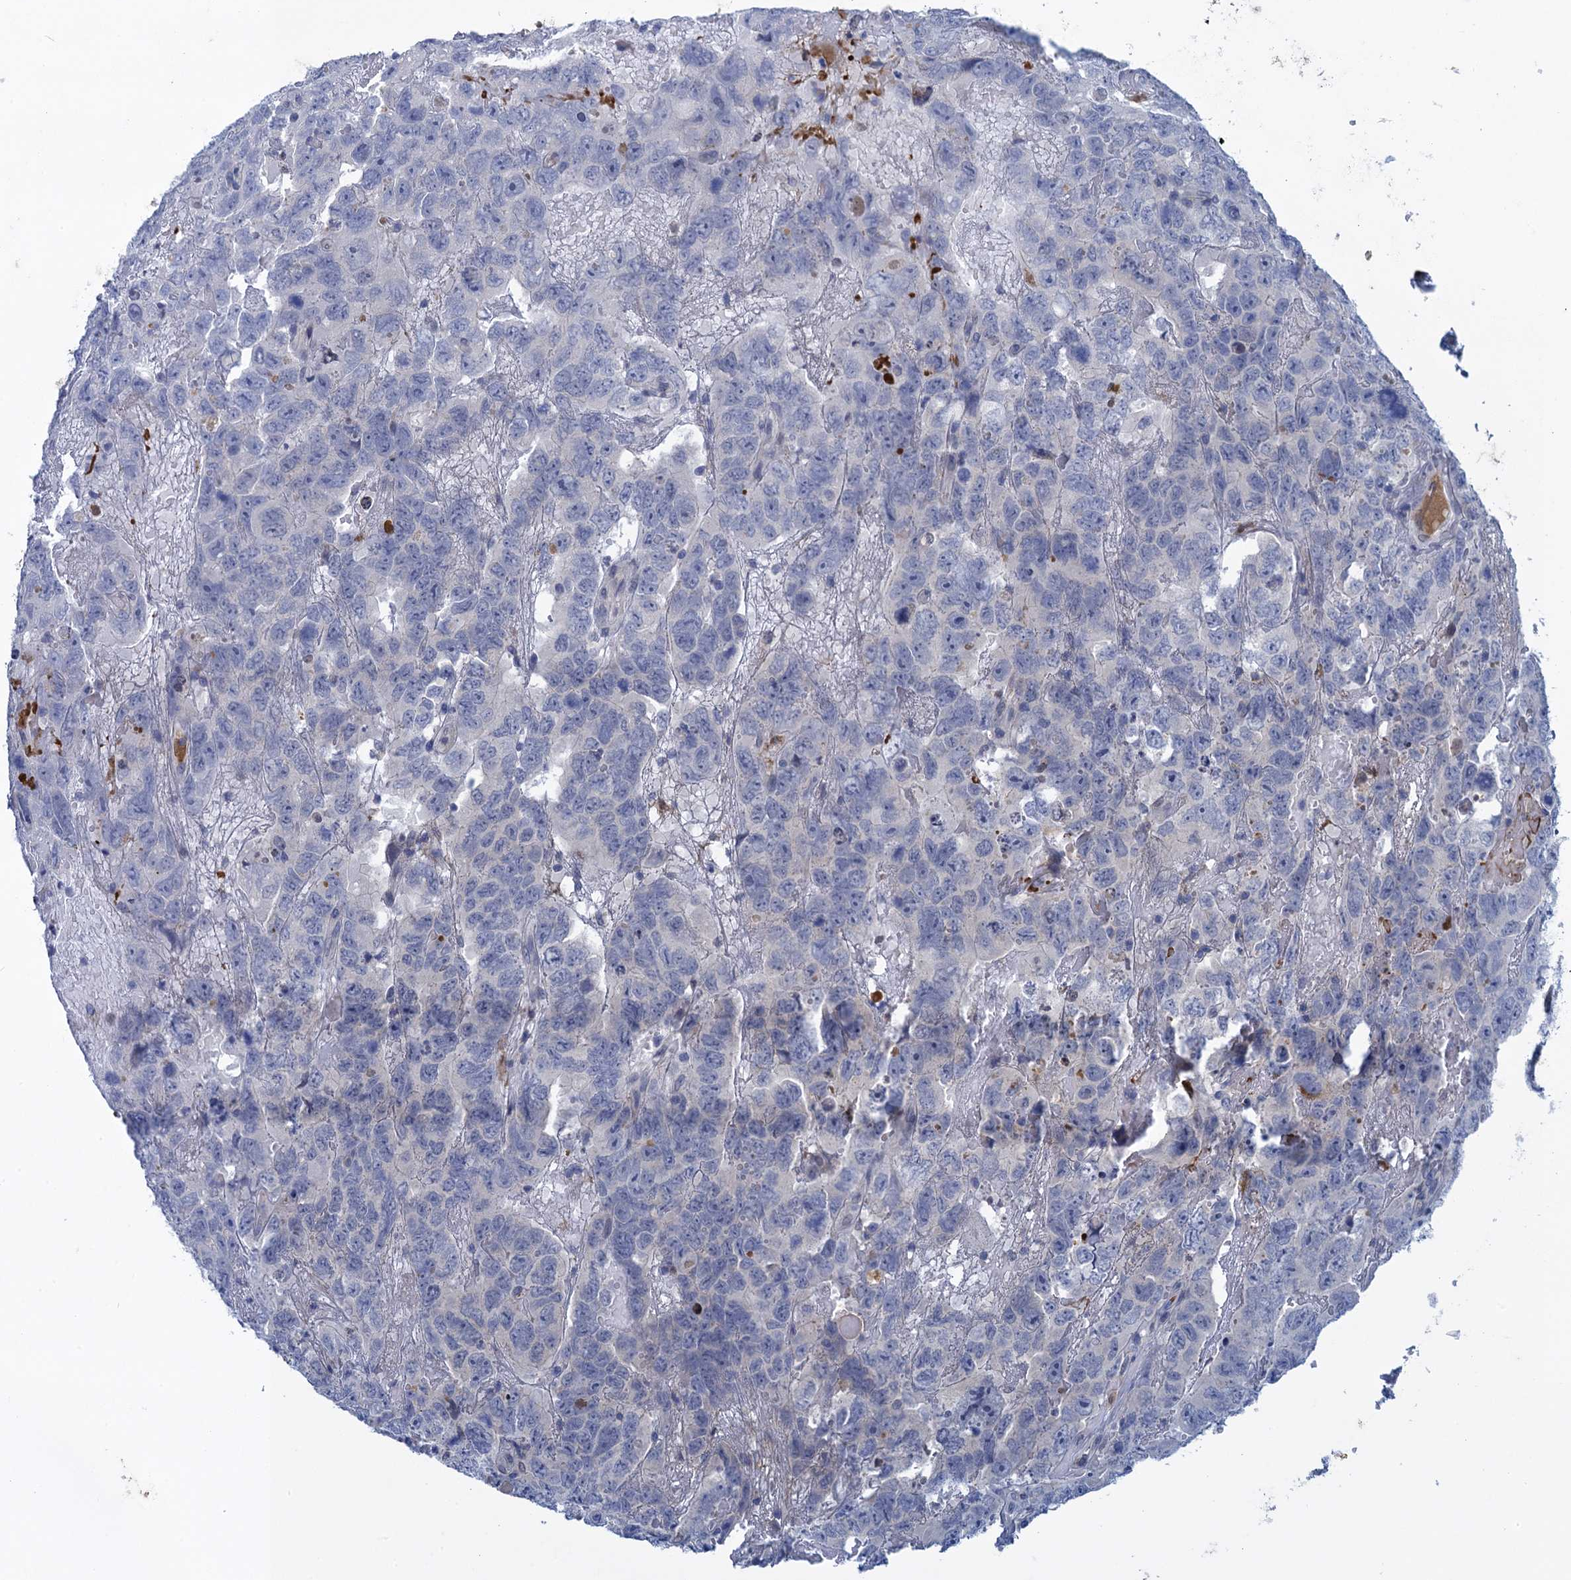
{"staining": {"intensity": "negative", "quantity": "none", "location": "none"}, "tissue": "testis cancer", "cell_type": "Tumor cells", "image_type": "cancer", "snomed": [{"axis": "morphology", "description": "Carcinoma, Embryonal, NOS"}, {"axis": "topography", "description": "Testis"}], "caption": "High power microscopy image of an immunohistochemistry (IHC) histopathology image of embryonal carcinoma (testis), revealing no significant expression in tumor cells. (IHC, brightfield microscopy, high magnification).", "gene": "SCEL", "patient": {"sex": "male", "age": 45}}